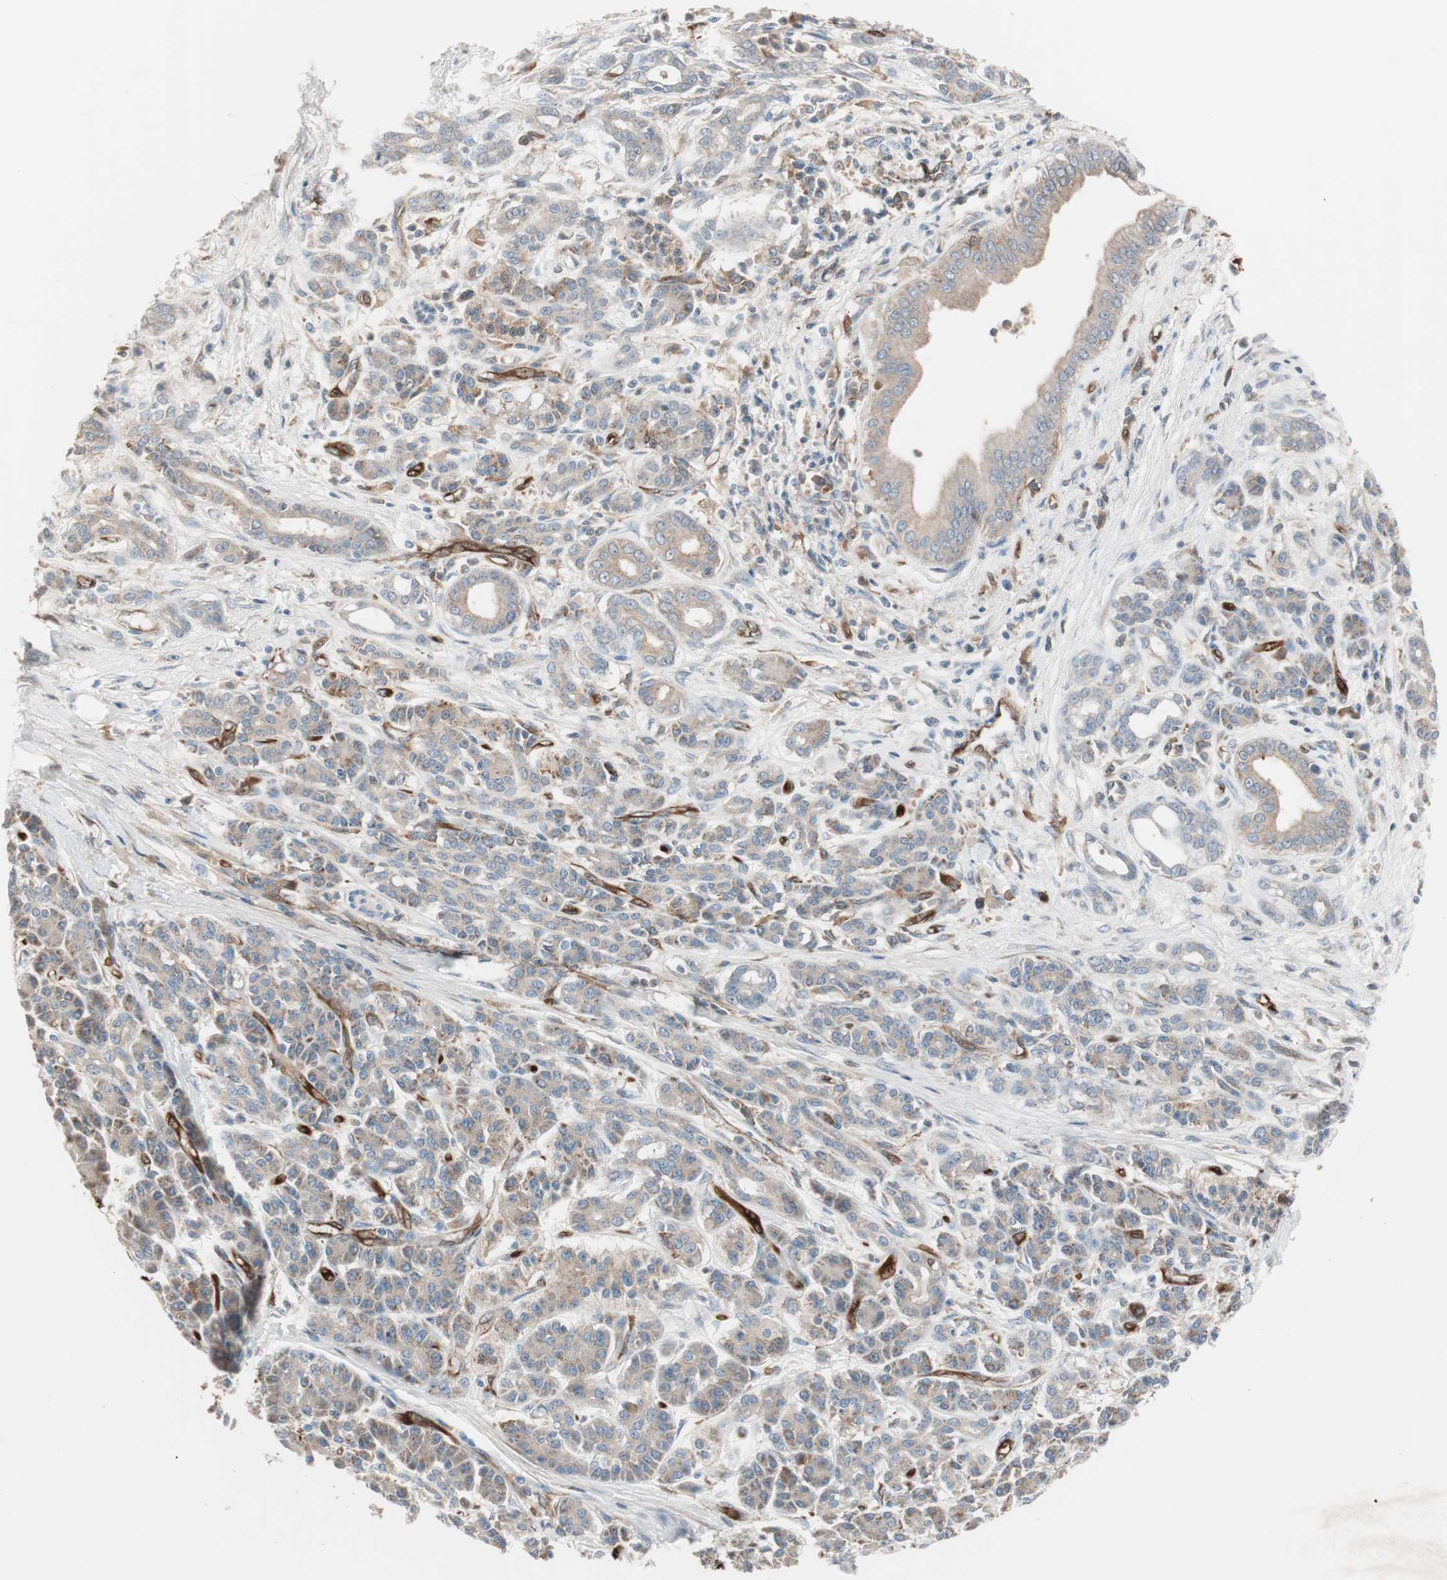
{"staining": {"intensity": "weak", "quantity": ">75%", "location": "cytoplasmic/membranous"}, "tissue": "pancreatic cancer", "cell_type": "Tumor cells", "image_type": "cancer", "snomed": [{"axis": "morphology", "description": "Adenocarcinoma, NOS"}, {"axis": "topography", "description": "Pancreas"}], "caption": "Tumor cells exhibit low levels of weak cytoplasmic/membranous staining in approximately >75% of cells in human pancreatic cancer (adenocarcinoma). Ihc stains the protein in brown and the nuclei are stained blue.", "gene": "STAB1", "patient": {"sex": "male", "age": 59}}